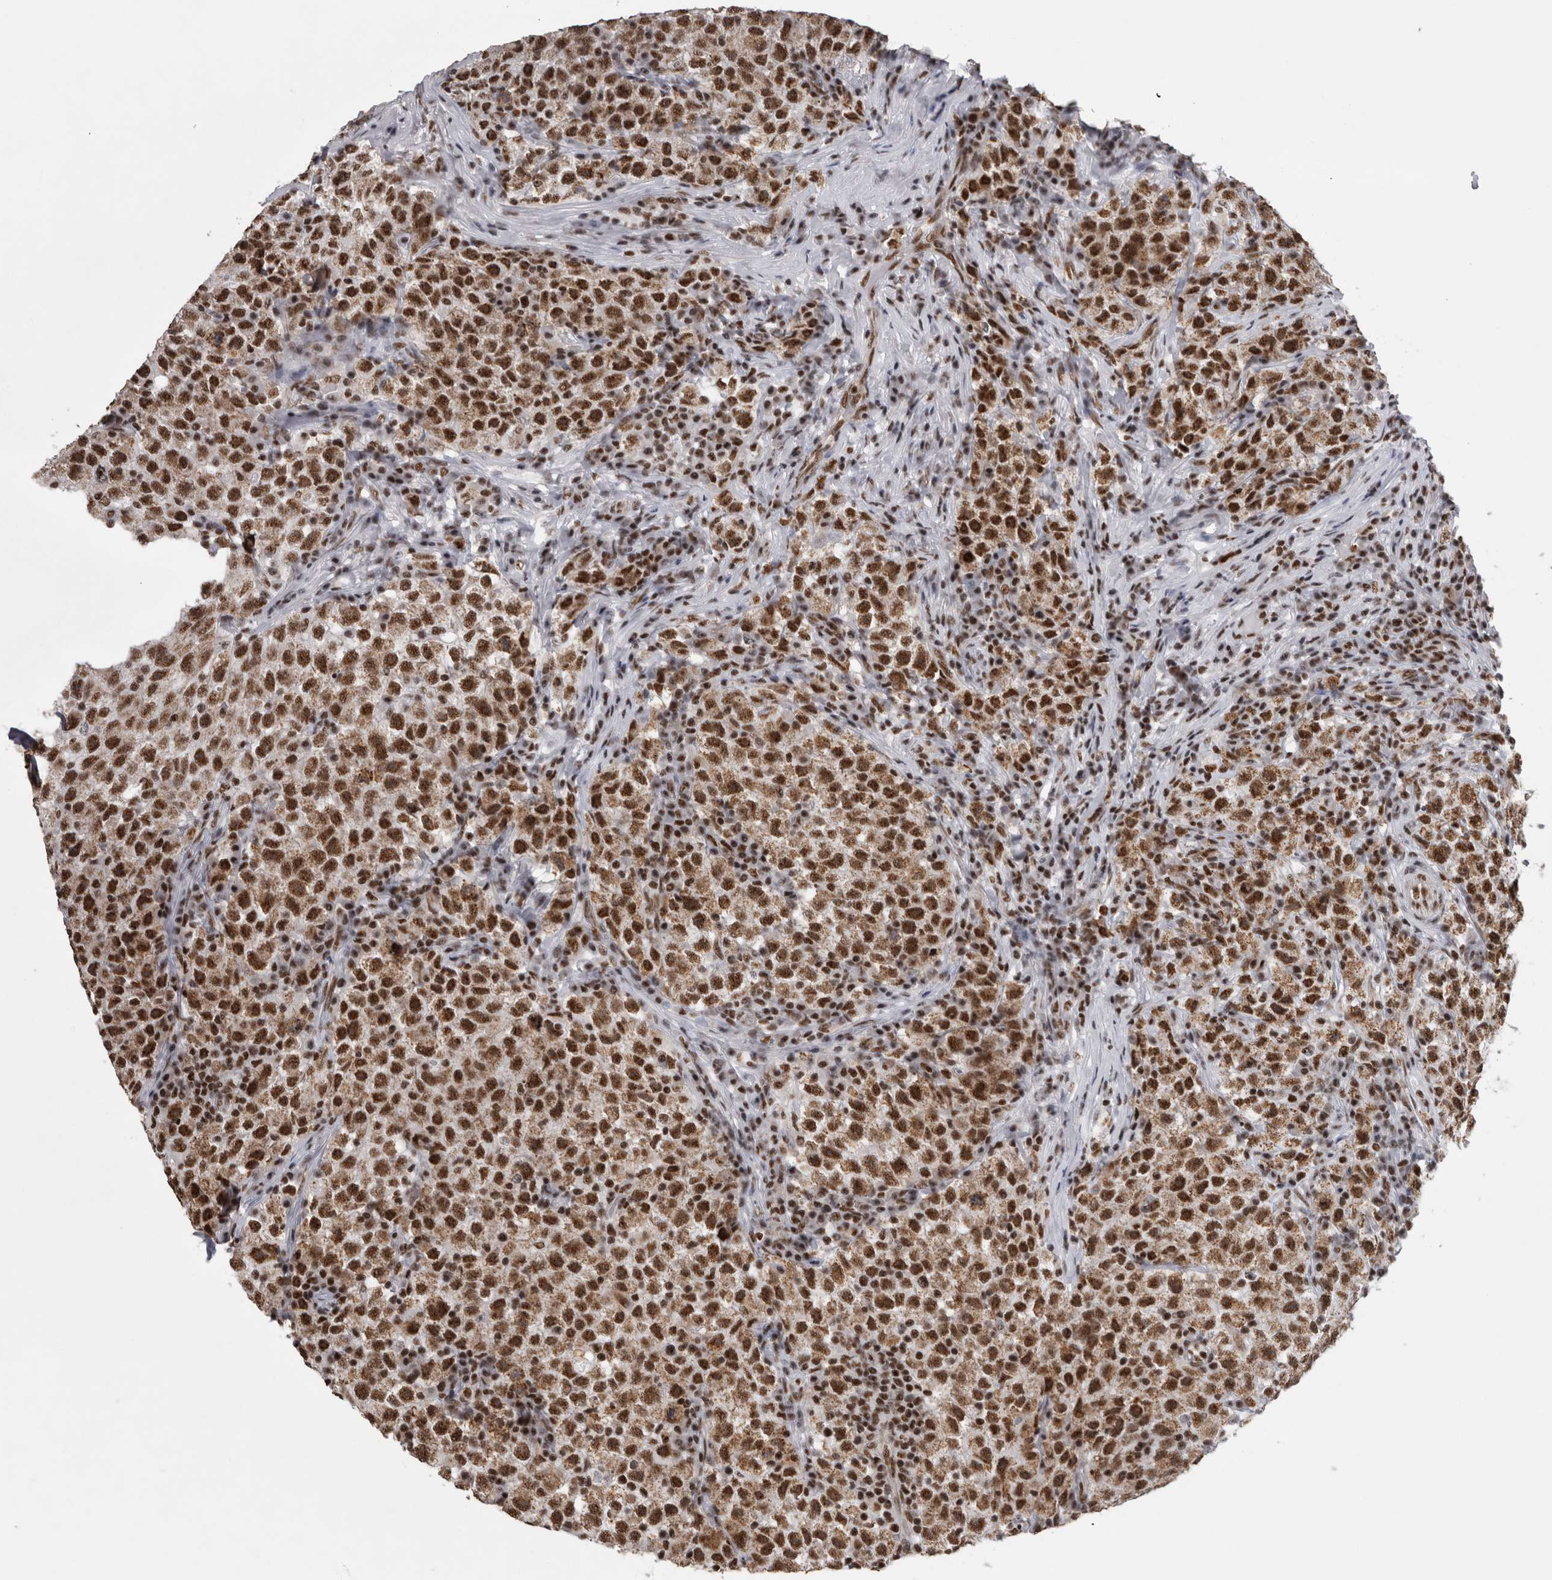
{"staining": {"intensity": "strong", "quantity": ">75%", "location": "nuclear"}, "tissue": "testis cancer", "cell_type": "Tumor cells", "image_type": "cancer", "snomed": [{"axis": "morphology", "description": "Seminoma, NOS"}, {"axis": "topography", "description": "Testis"}], "caption": "Testis seminoma stained with a protein marker demonstrates strong staining in tumor cells.", "gene": "CDK11A", "patient": {"sex": "male", "age": 22}}